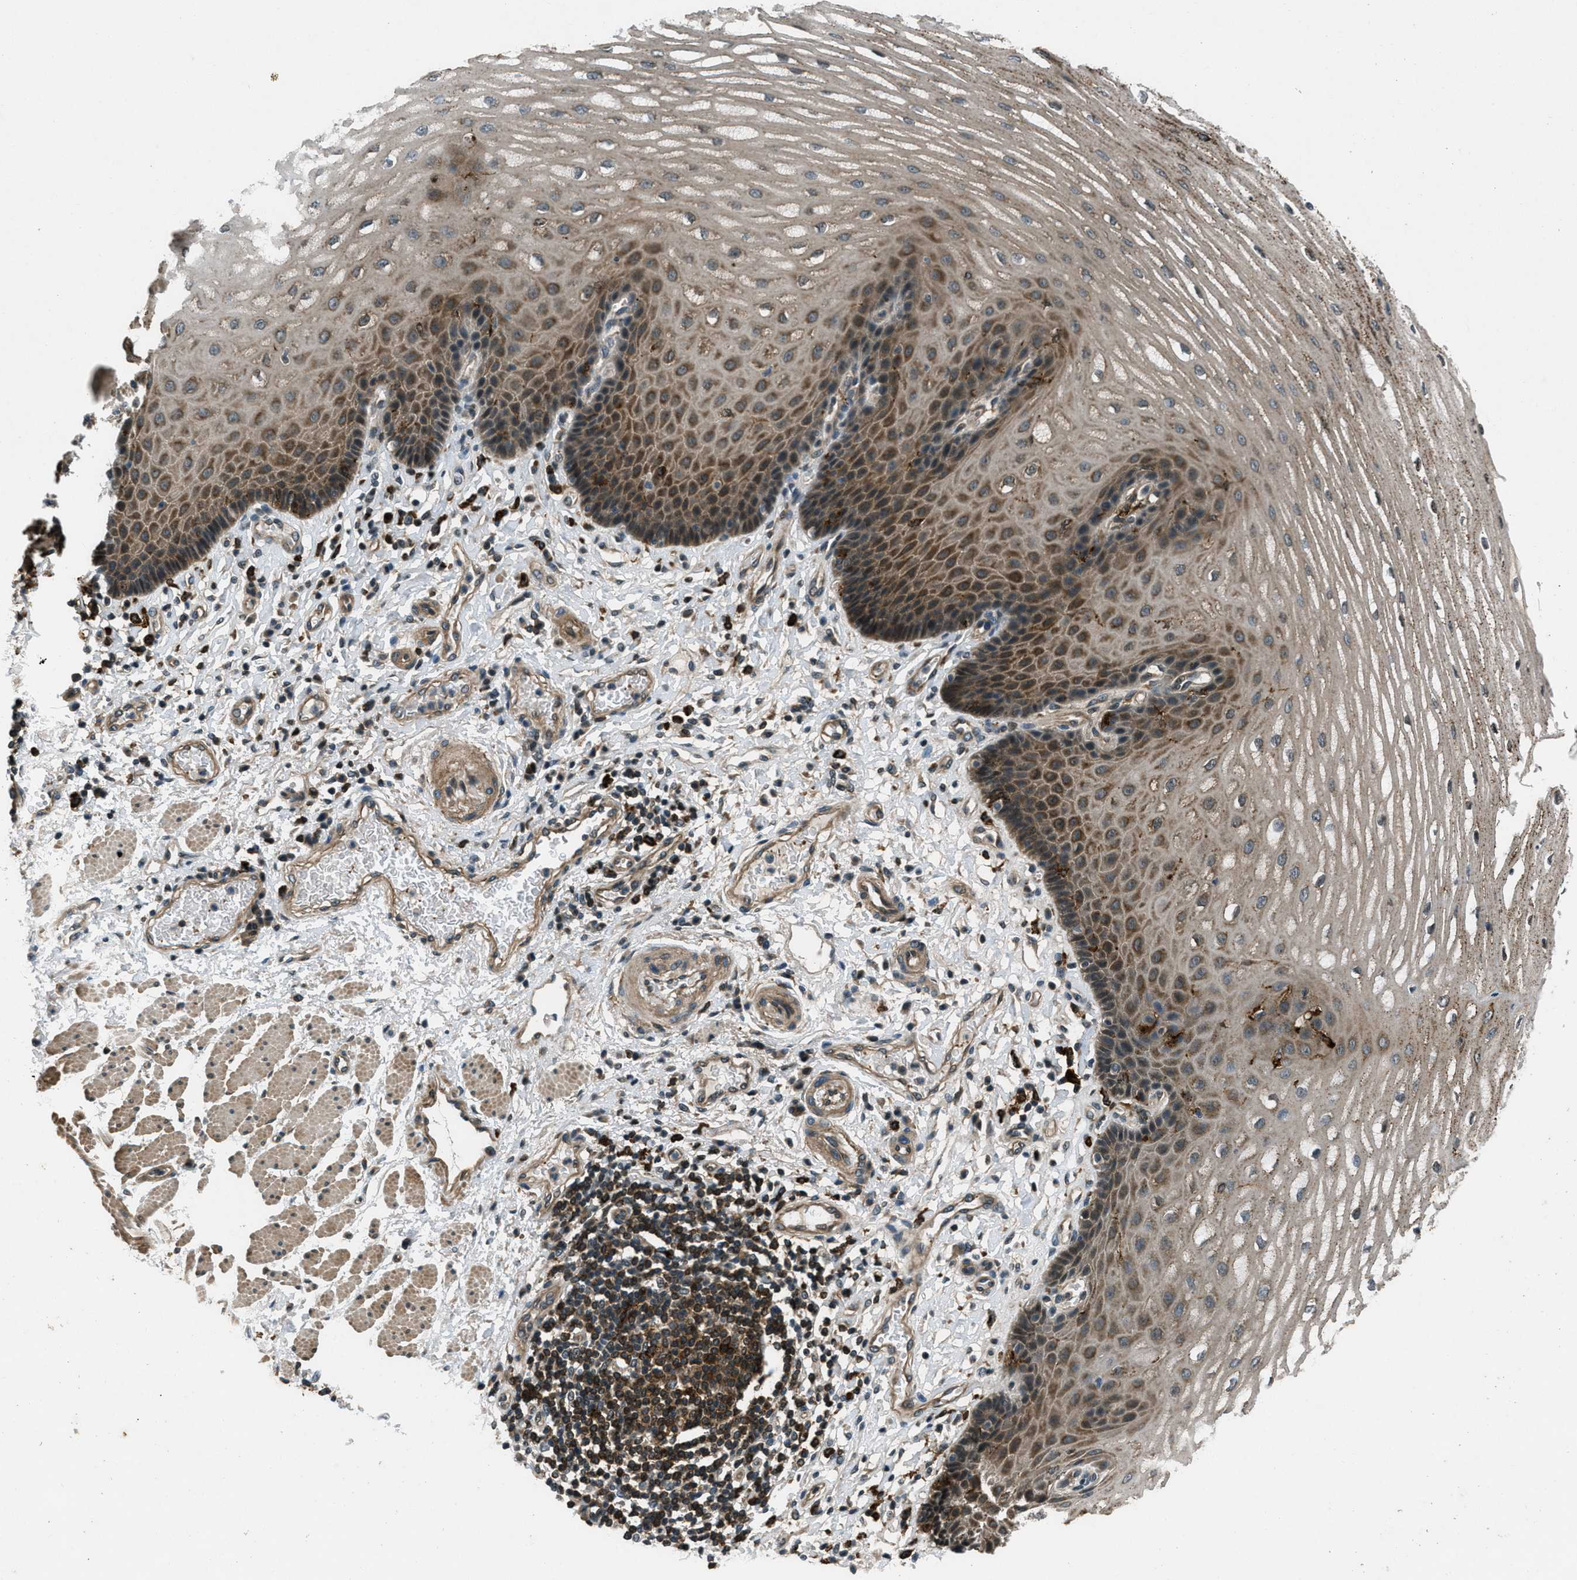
{"staining": {"intensity": "moderate", "quantity": ">75%", "location": "cytoplasmic/membranous"}, "tissue": "esophagus", "cell_type": "Squamous epithelial cells", "image_type": "normal", "snomed": [{"axis": "morphology", "description": "Normal tissue, NOS"}, {"axis": "topography", "description": "Esophagus"}], "caption": "Immunohistochemical staining of normal esophagus exhibits medium levels of moderate cytoplasmic/membranous staining in approximately >75% of squamous epithelial cells.", "gene": "EPSTI1", "patient": {"sex": "male", "age": 54}}